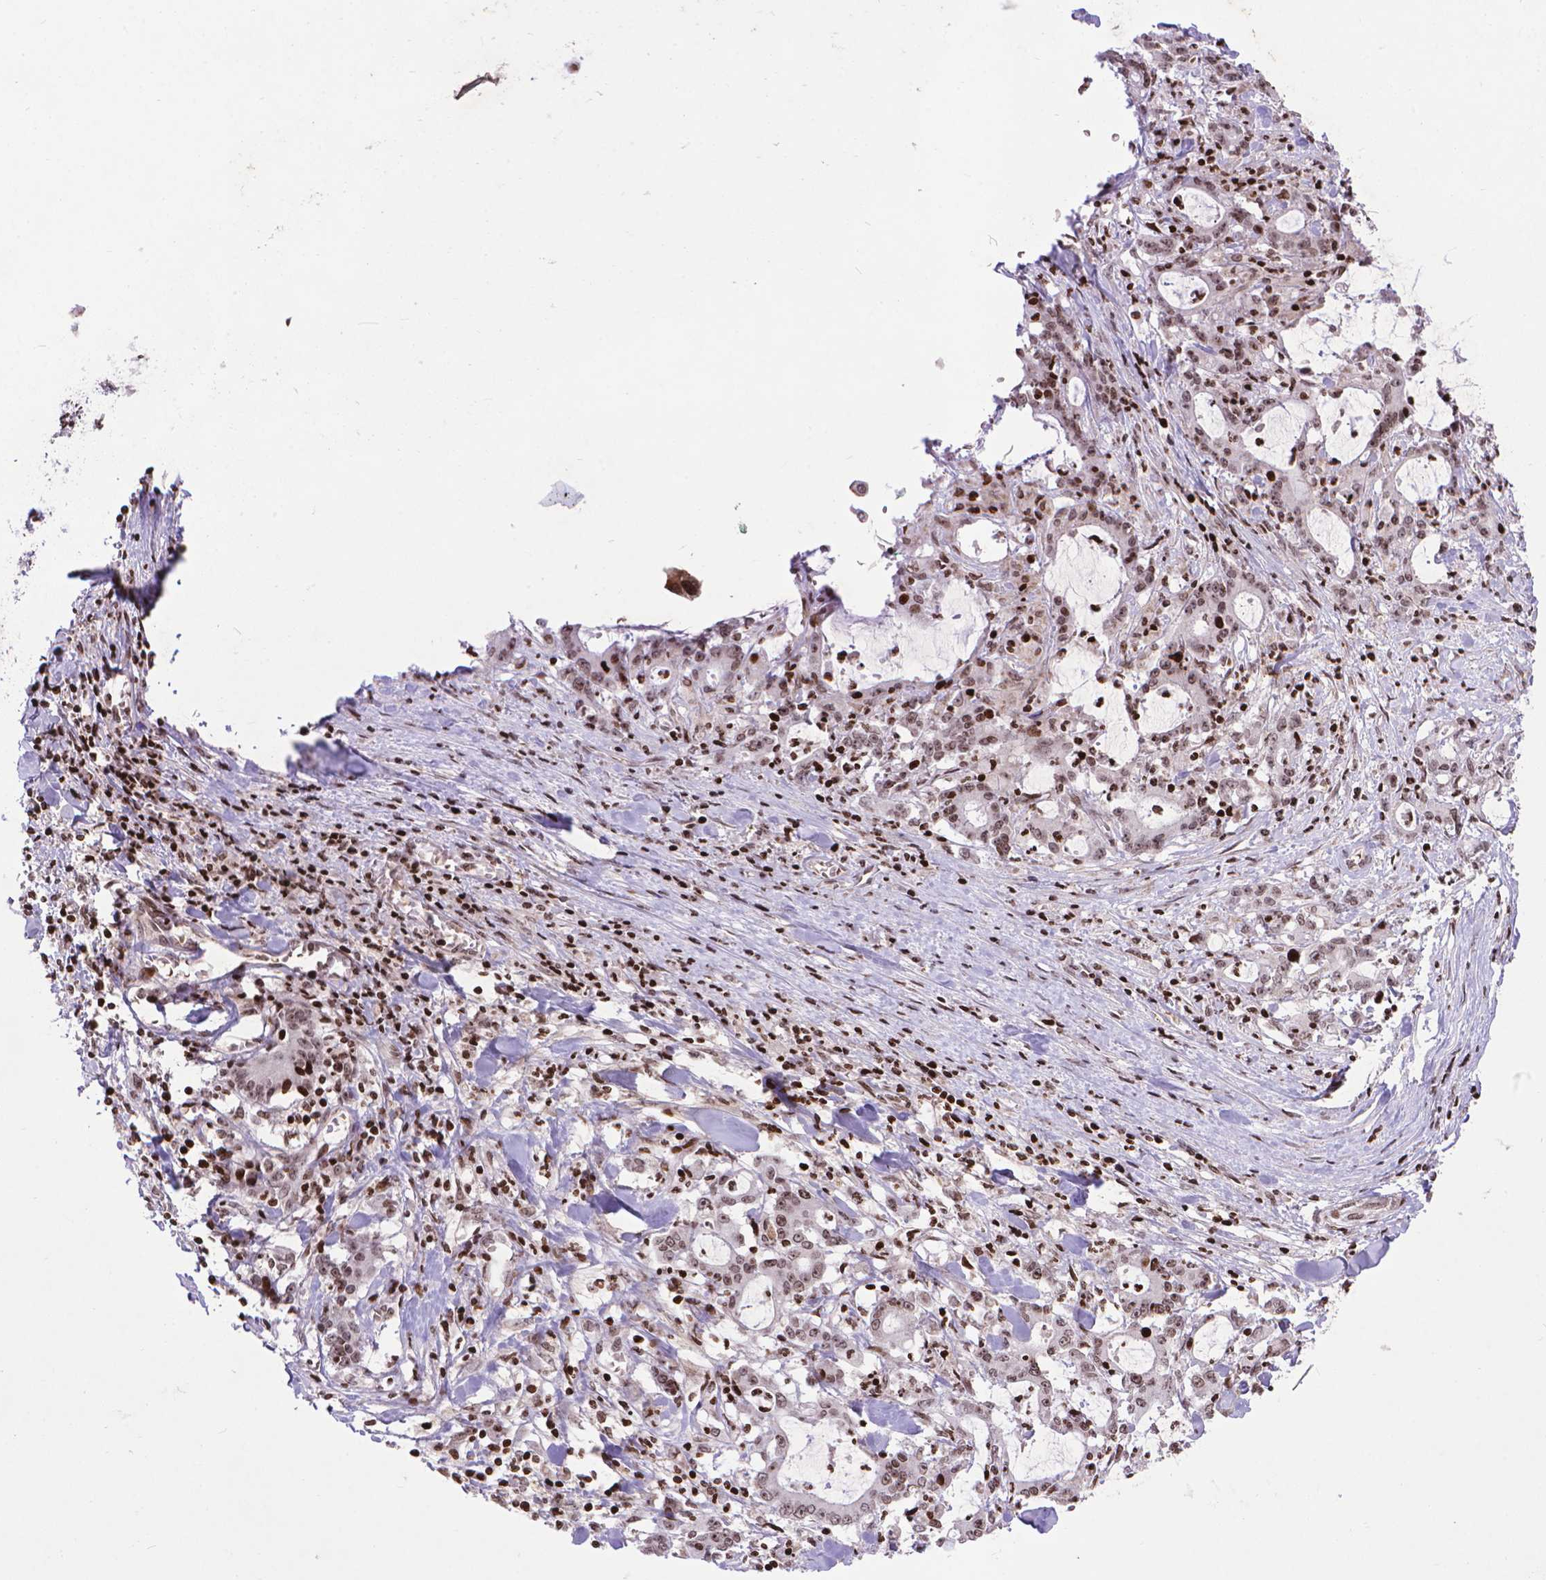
{"staining": {"intensity": "weak", "quantity": ">75%", "location": "nuclear"}, "tissue": "stomach cancer", "cell_type": "Tumor cells", "image_type": "cancer", "snomed": [{"axis": "morphology", "description": "Adenocarcinoma, NOS"}, {"axis": "topography", "description": "Stomach, upper"}], "caption": "This micrograph demonstrates stomach adenocarcinoma stained with immunohistochemistry (IHC) to label a protein in brown. The nuclear of tumor cells show weak positivity for the protein. Nuclei are counter-stained blue.", "gene": "AMER1", "patient": {"sex": "male", "age": 68}}